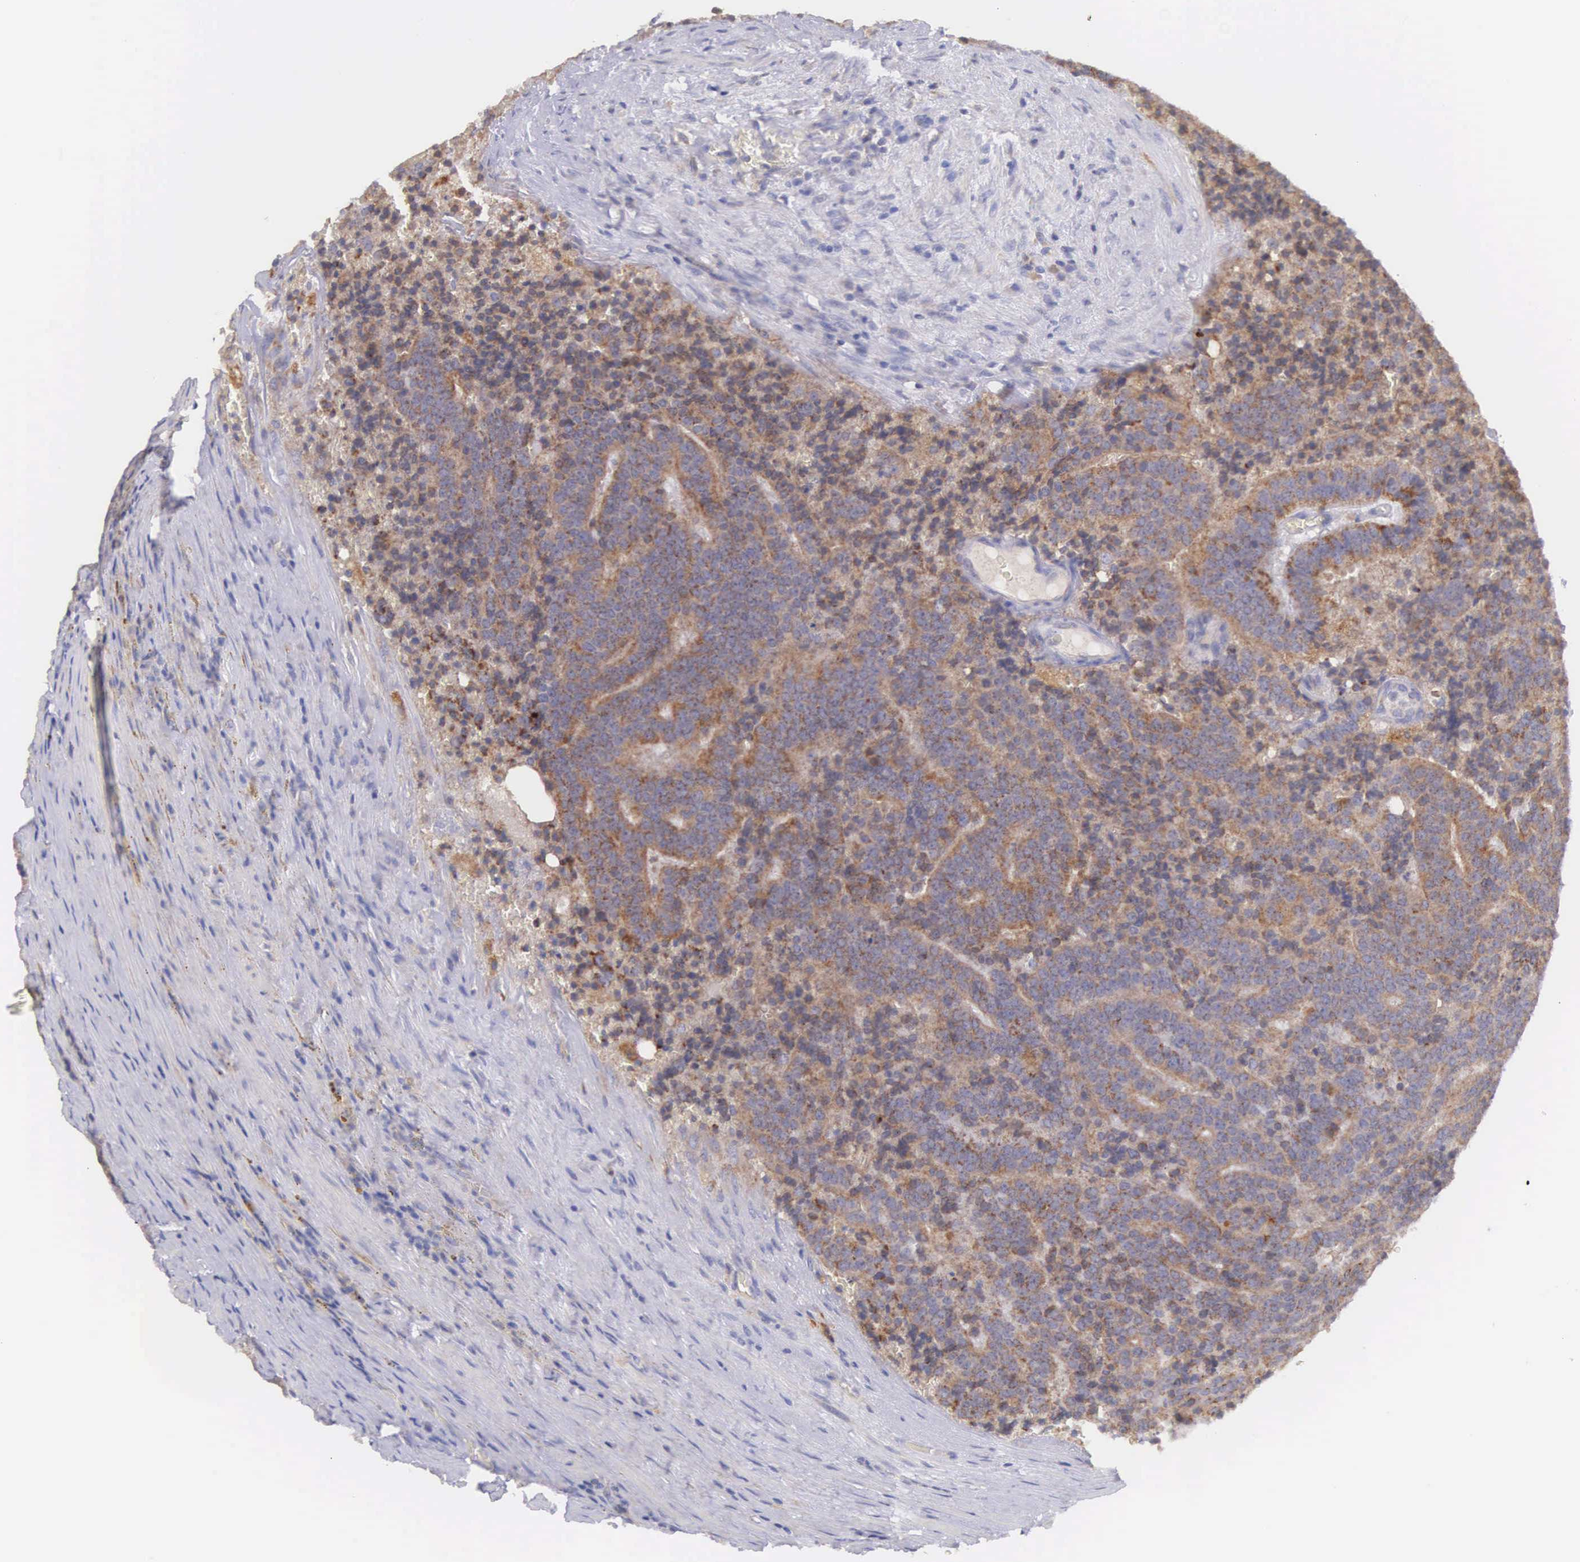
{"staining": {"intensity": "moderate", "quantity": ">75%", "location": "cytoplasmic/membranous"}, "tissue": "prostate cancer", "cell_type": "Tumor cells", "image_type": "cancer", "snomed": [{"axis": "morphology", "description": "Adenocarcinoma, Medium grade"}, {"axis": "topography", "description": "Prostate"}], "caption": "Human prostate medium-grade adenocarcinoma stained for a protein (brown) shows moderate cytoplasmic/membranous positive expression in approximately >75% of tumor cells.", "gene": "NSDHL", "patient": {"sex": "male", "age": 65}}